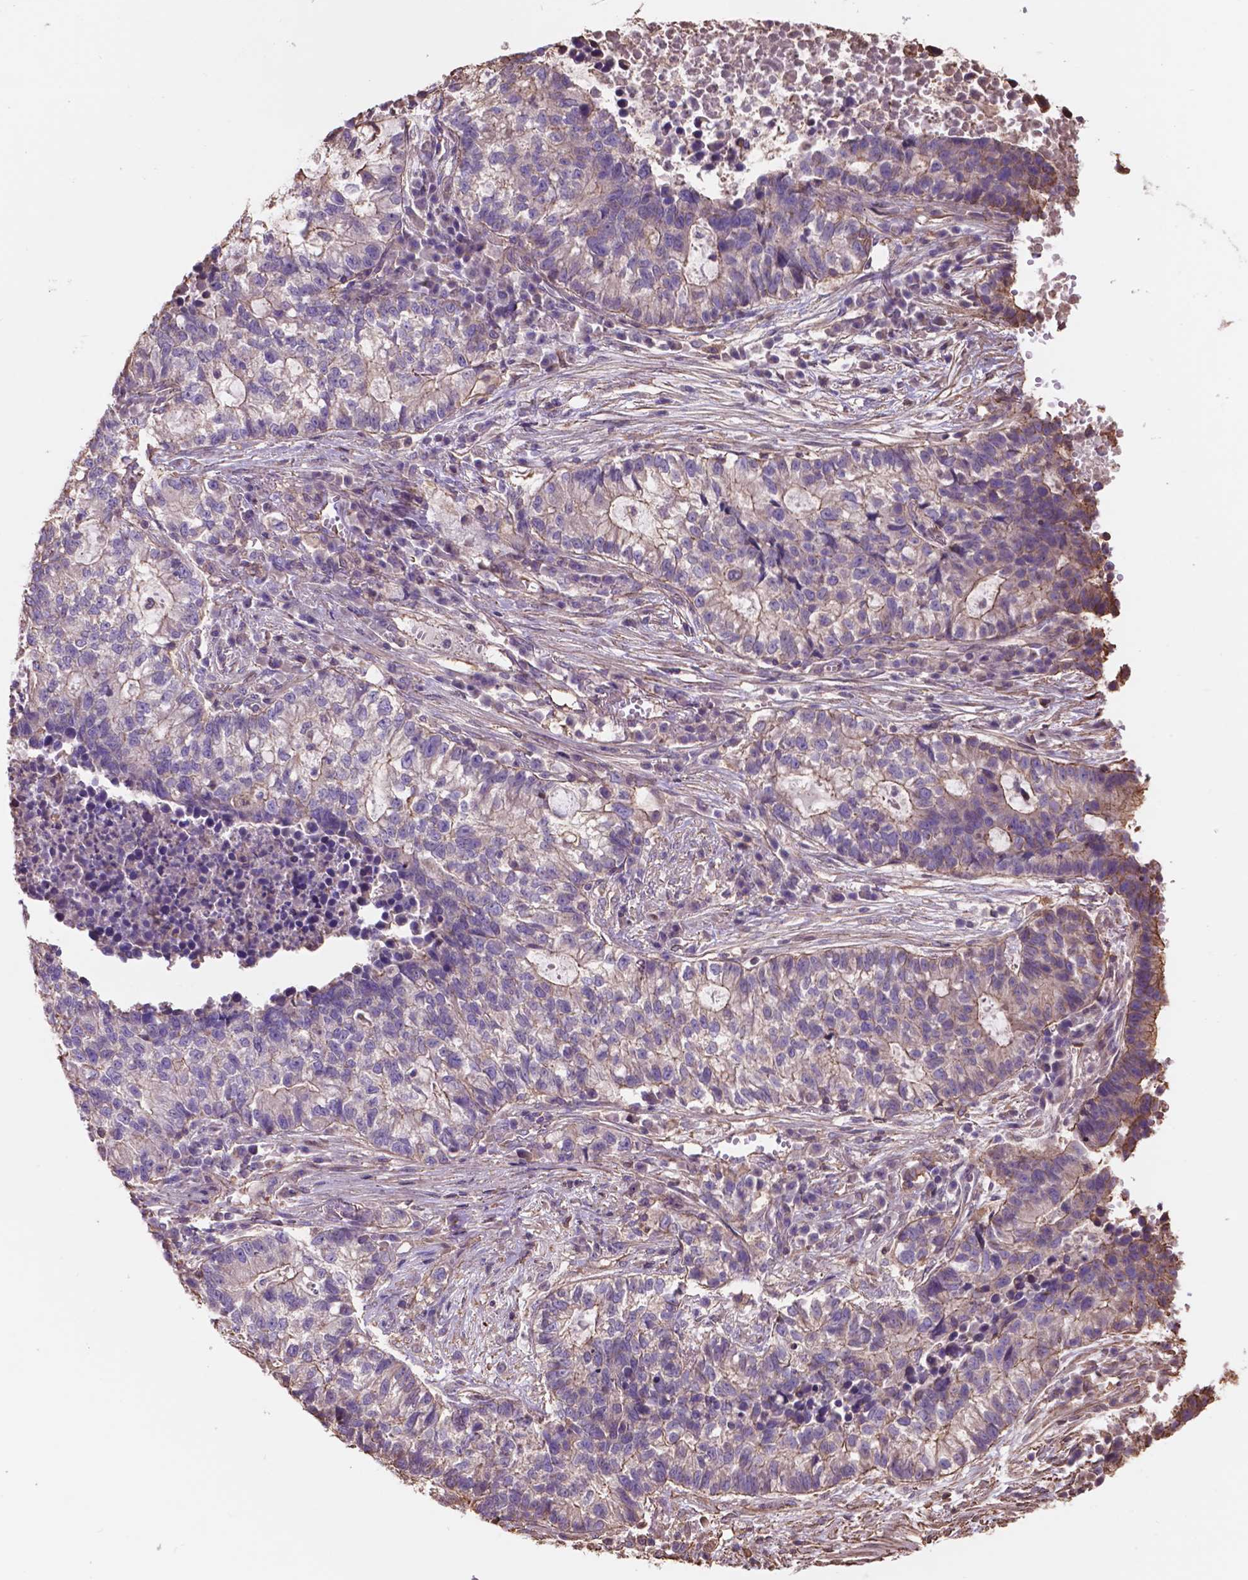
{"staining": {"intensity": "negative", "quantity": "none", "location": "none"}, "tissue": "lung cancer", "cell_type": "Tumor cells", "image_type": "cancer", "snomed": [{"axis": "morphology", "description": "Adenocarcinoma, NOS"}, {"axis": "topography", "description": "Lung"}], "caption": "DAB immunohistochemical staining of human lung cancer (adenocarcinoma) reveals no significant positivity in tumor cells.", "gene": "NIPA2", "patient": {"sex": "male", "age": 57}}